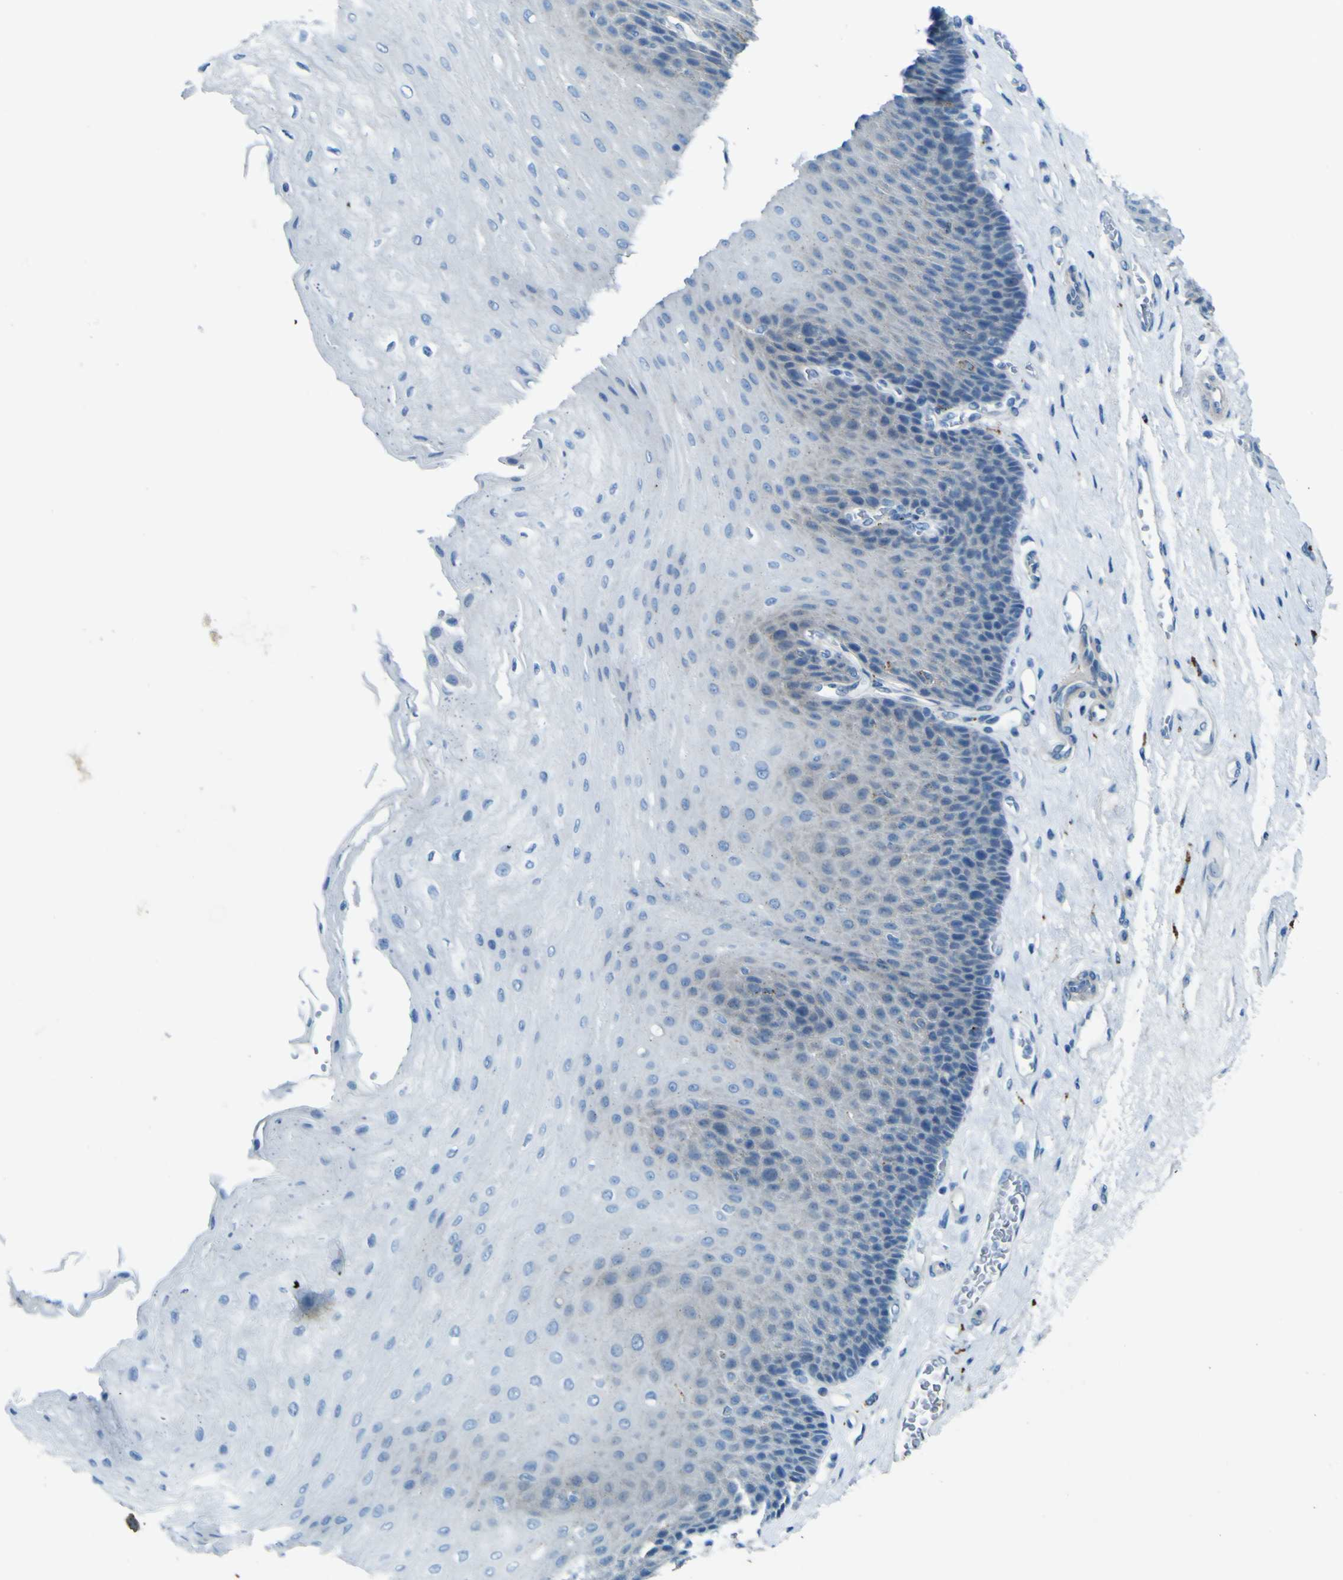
{"staining": {"intensity": "negative", "quantity": "none", "location": "none"}, "tissue": "esophagus", "cell_type": "Squamous epithelial cells", "image_type": "normal", "snomed": [{"axis": "morphology", "description": "Normal tissue, NOS"}, {"axis": "topography", "description": "Esophagus"}], "caption": "A high-resolution image shows IHC staining of unremarkable esophagus, which displays no significant positivity in squamous epithelial cells. Nuclei are stained in blue.", "gene": "PDE9A", "patient": {"sex": "female", "age": 72}}